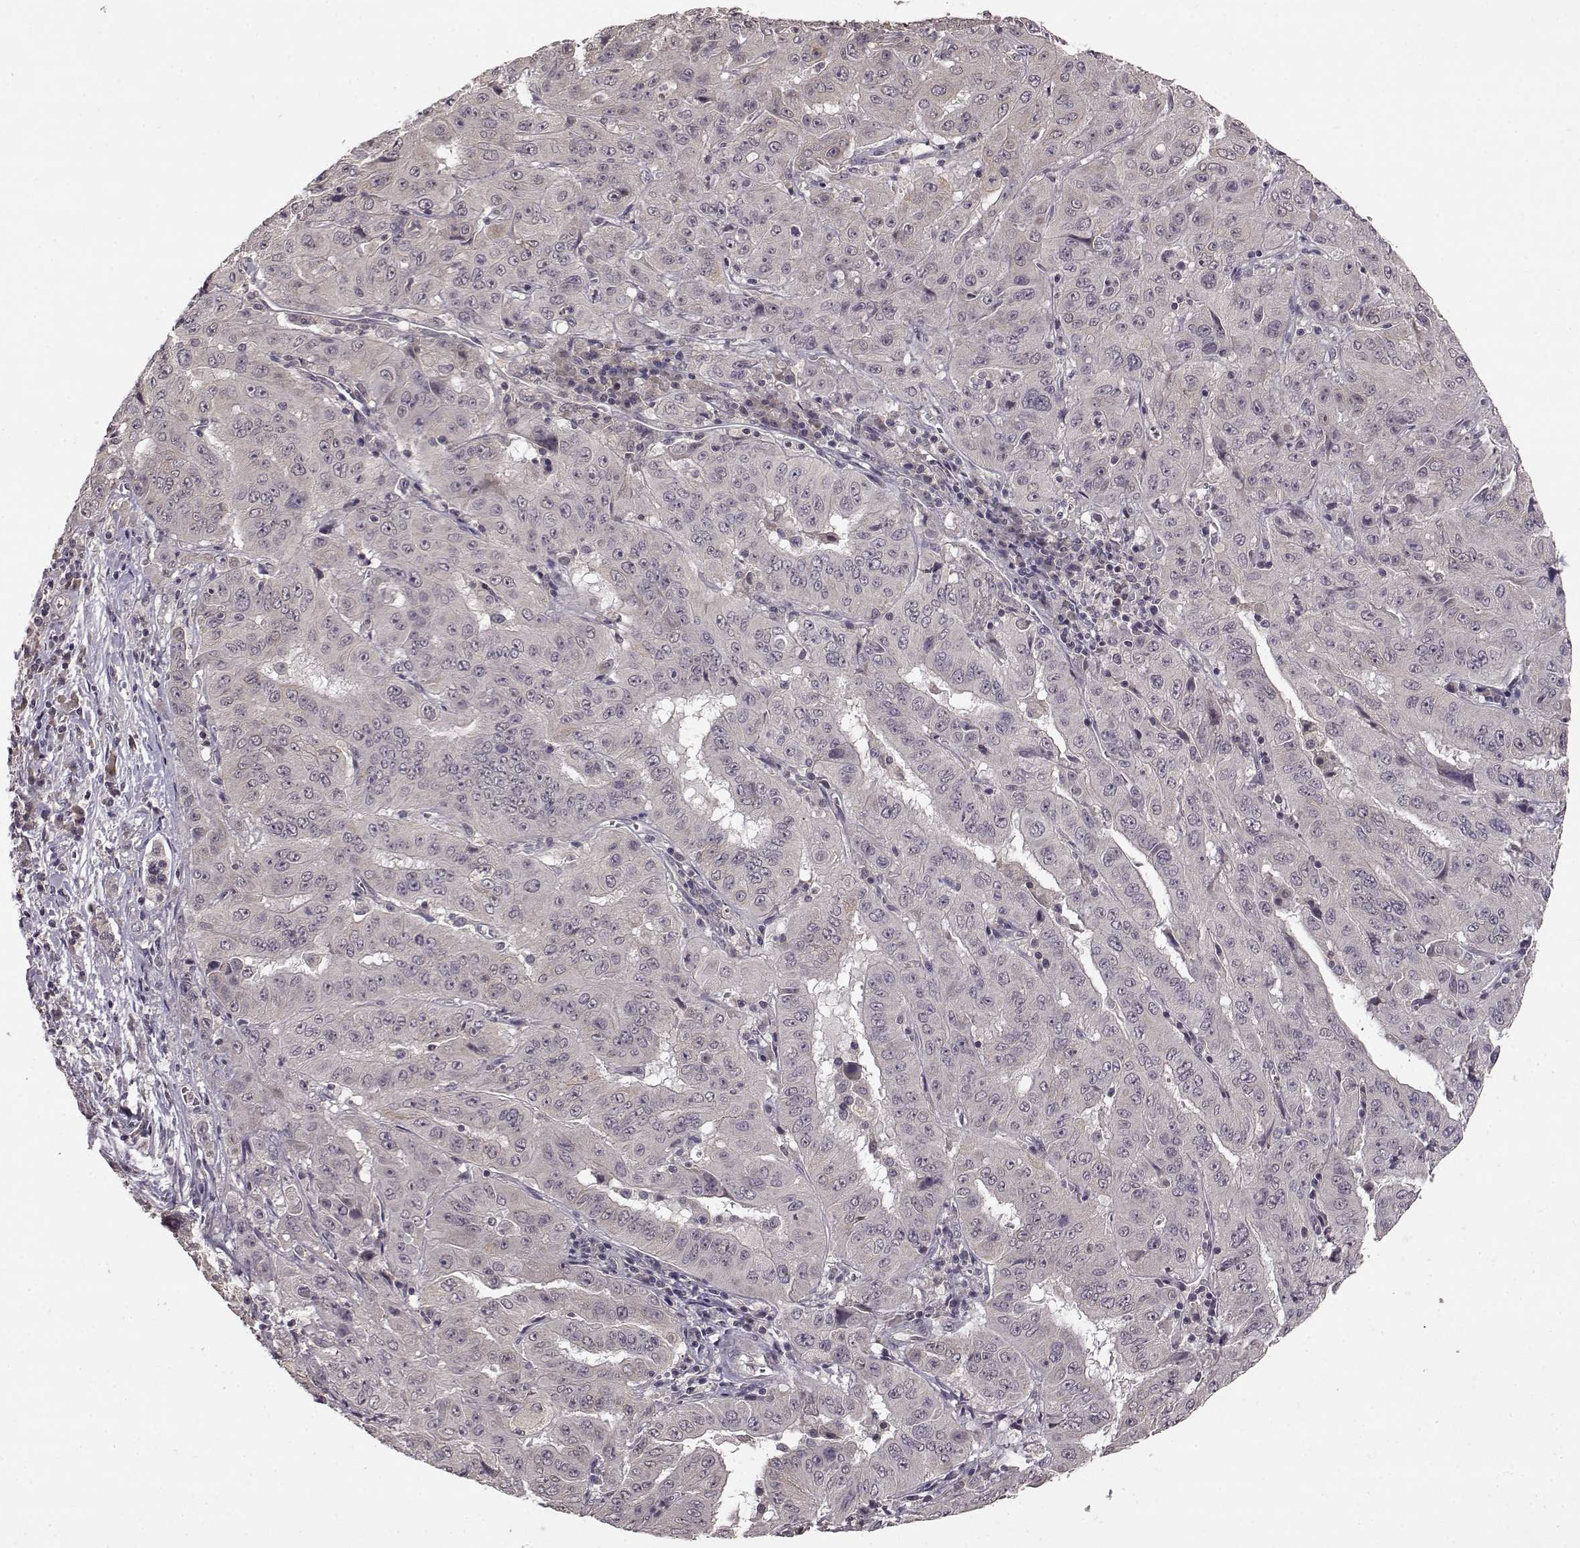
{"staining": {"intensity": "negative", "quantity": "none", "location": "none"}, "tissue": "pancreatic cancer", "cell_type": "Tumor cells", "image_type": "cancer", "snomed": [{"axis": "morphology", "description": "Adenocarcinoma, NOS"}, {"axis": "topography", "description": "Pancreas"}], "caption": "This is an IHC micrograph of human adenocarcinoma (pancreatic). There is no expression in tumor cells.", "gene": "NTRK2", "patient": {"sex": "male", "age": 63}}